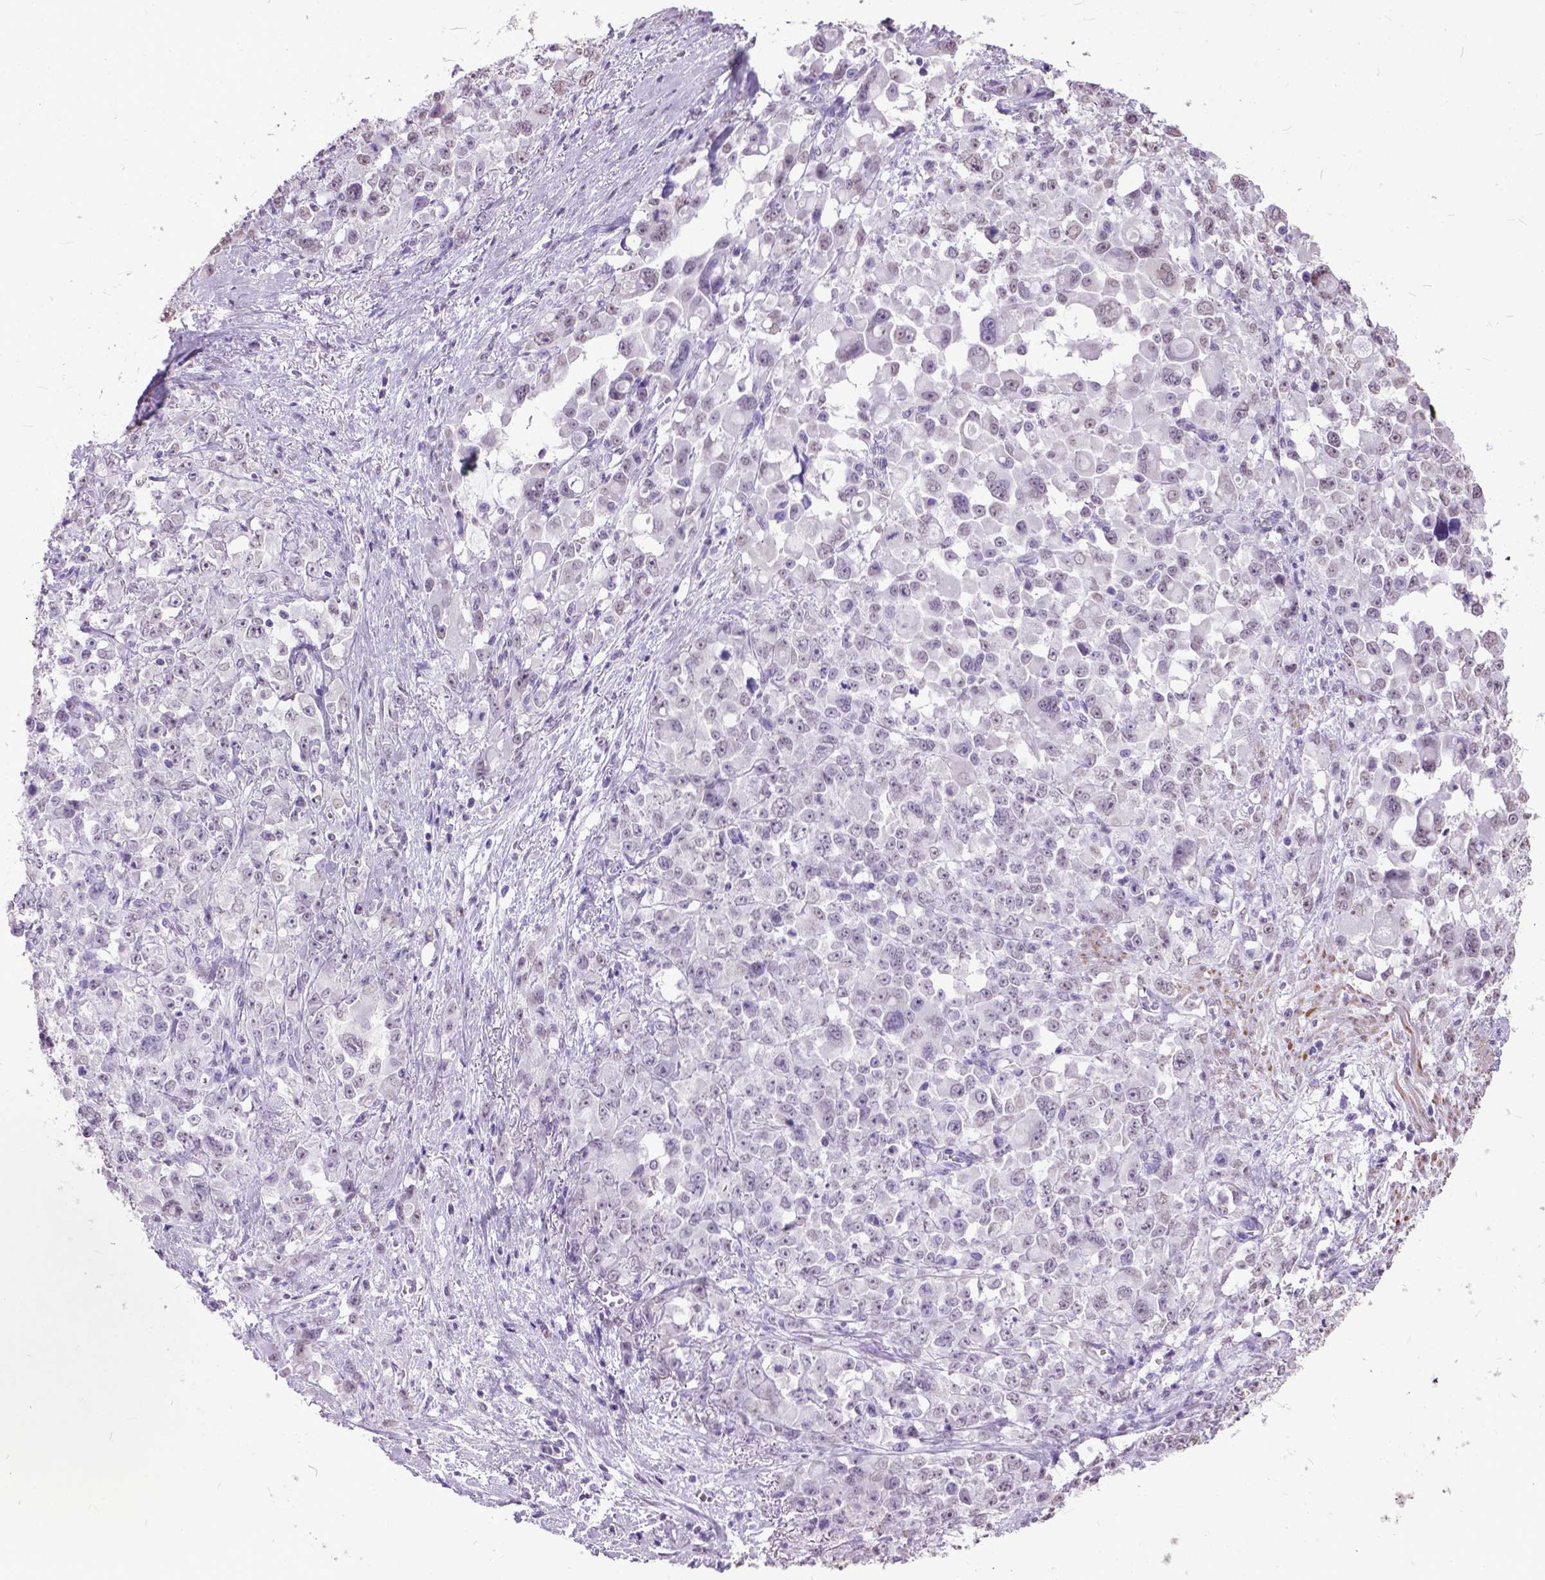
{"staining": {"intensity": "negative", "quantity": "none", "location": "none"}, "tissue": "stomach cancer", "cell_type": "Tumor cells", "image_type": "cancer", "snomed": [{"axis": "morphology", "description": "Adenocarcinoma, NOS"}, {"axis": "topography", "description": "Stomach"}], "caption": "Immunohistochemistry (IHC) of adenocarcinoma (stomach) reveals no positivity in tumor cells. (DAB immunohistochemistry, high magnification).", "gene": "MARCHF10", "patient": {"sex": "female", "age": 76}}